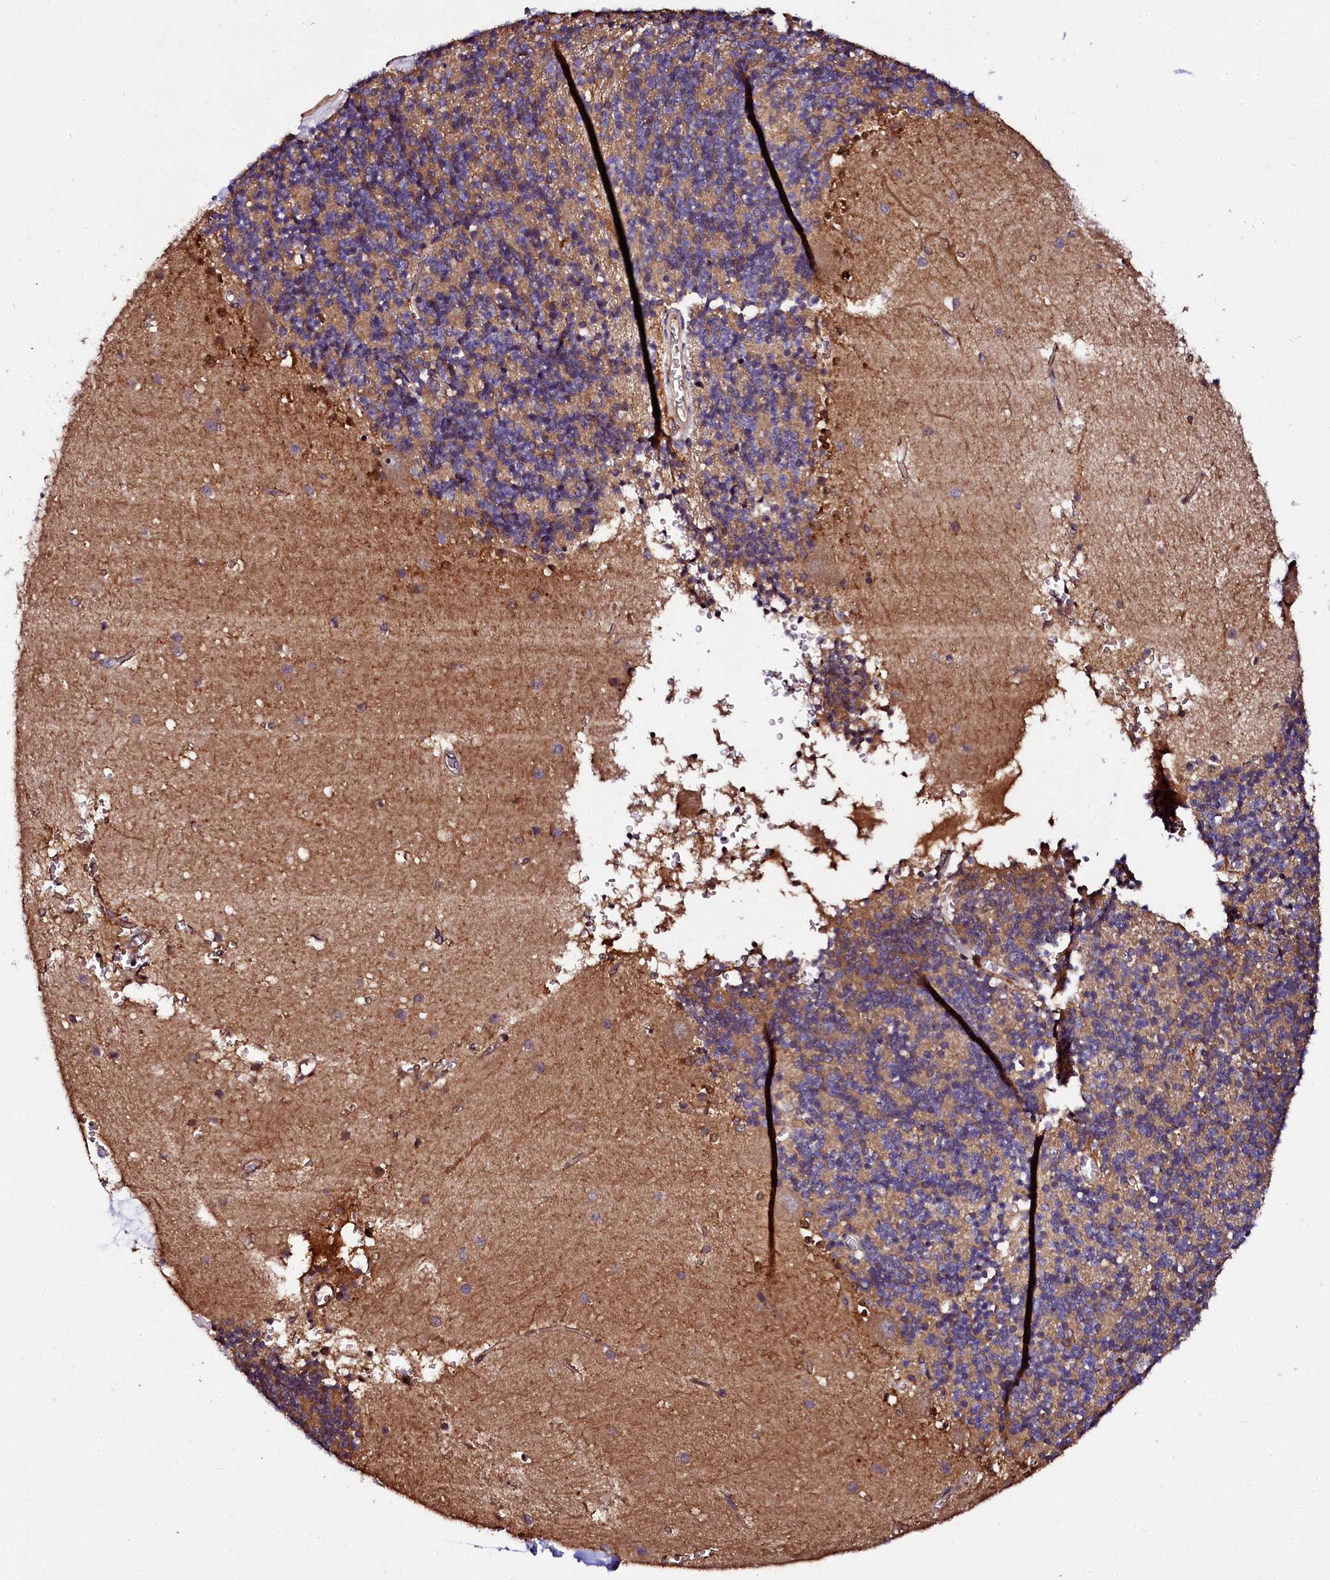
{"staining": {"intensity": "moderate", "quantity": "<25%", "location": "cytoplasmic/membranous"}, "tissue": "cerebellum", "cell_type": "Cells in granular layer", "image_type": "normal", "snomed": [{"axis": "morphology", "description": "Normal tissue, NOS"}, {"axis": "topography", "description": "Cerebellum"}], "caption": "A brown stain labels moderate cytoplasmic/membranous expression of a protein in cells in granular layer of normal cerebellum.", "gene": "APPL2", "patient": {"sex": "male", "age": 54}}